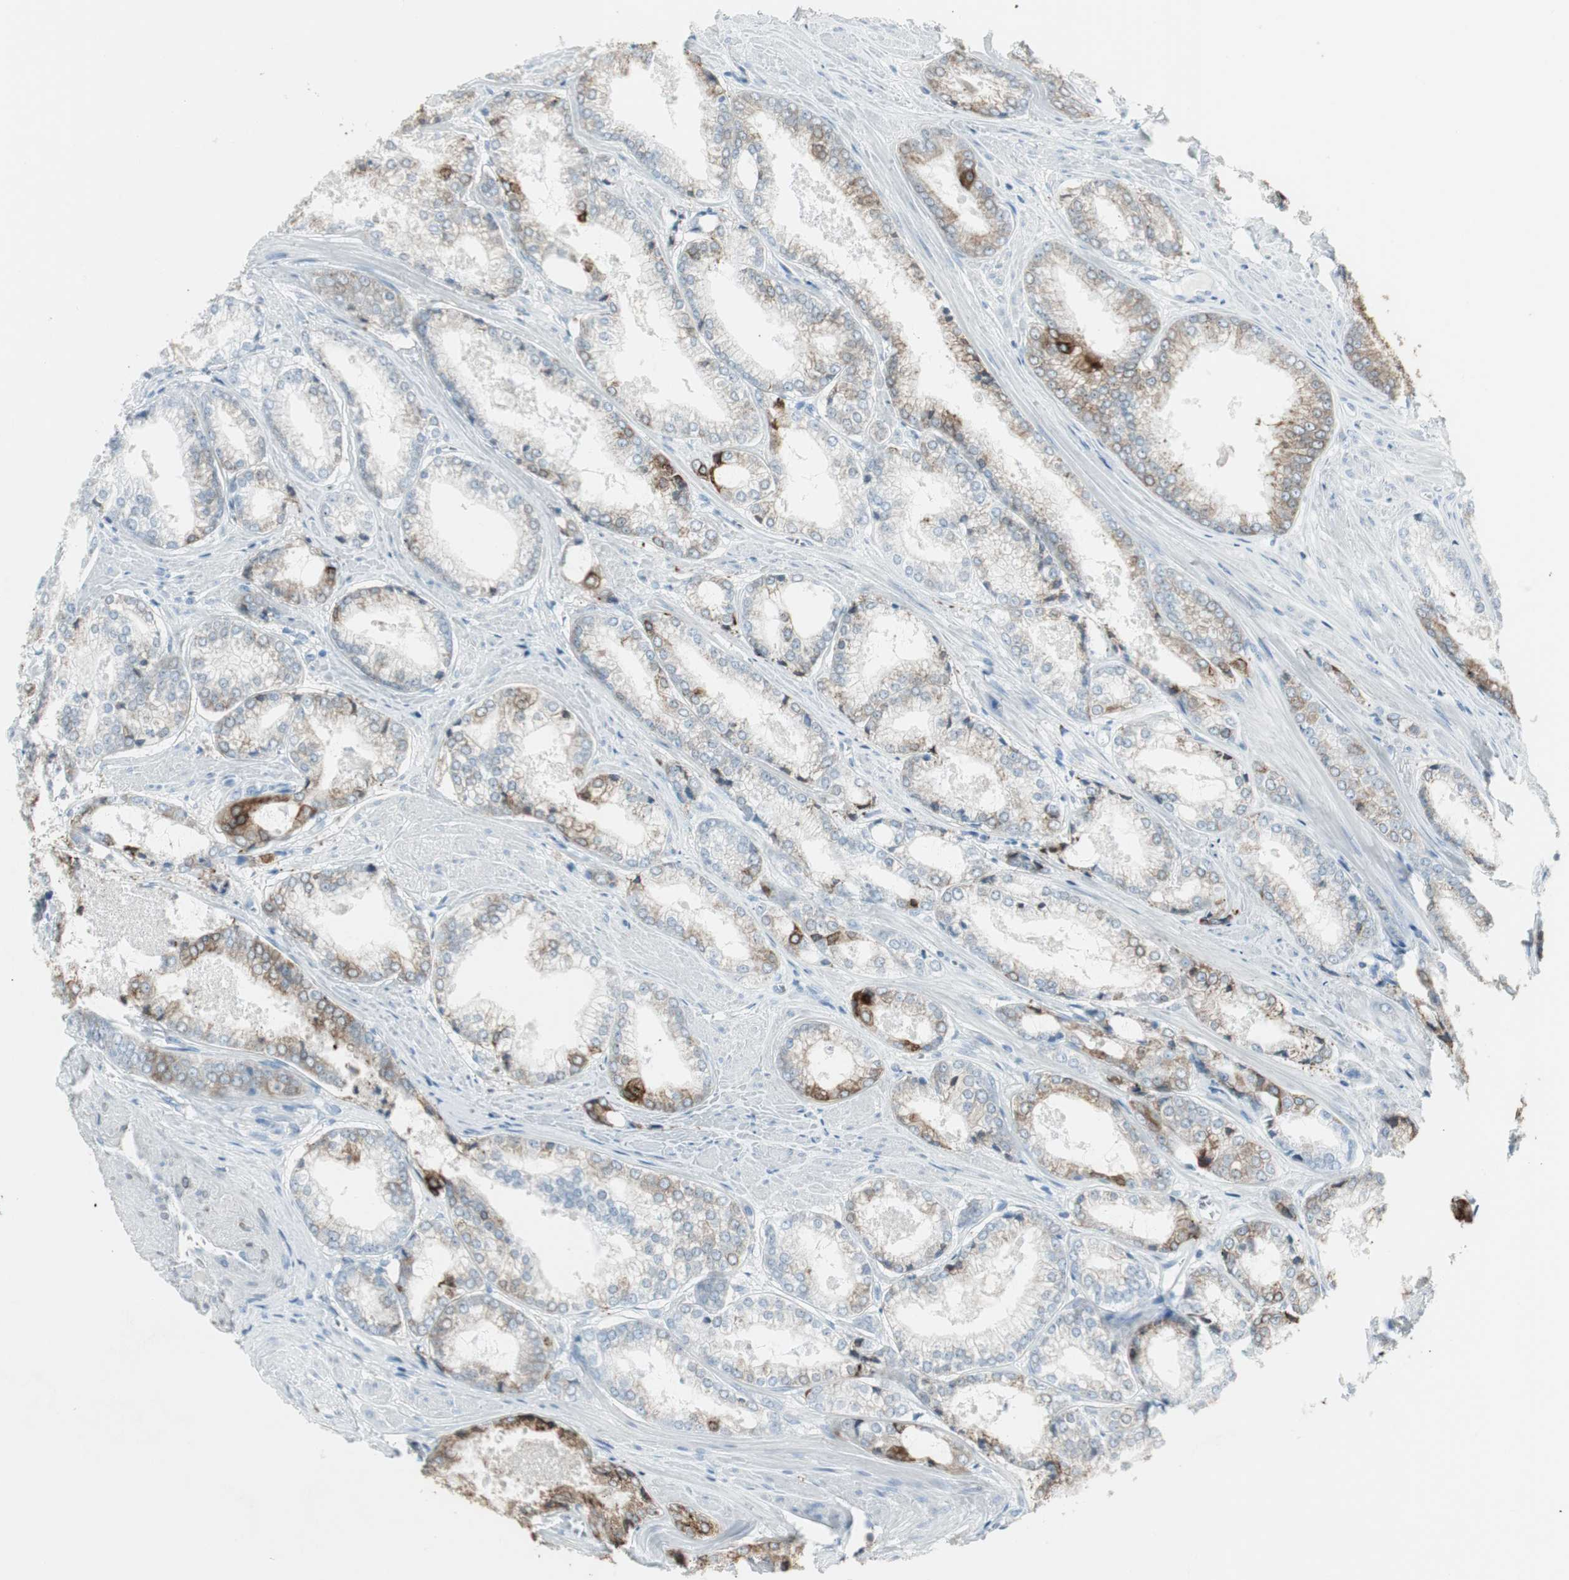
{"staining": {"intensity": "moderate", "quantity": "<25%", "location": "cytoplasmic/membranous"}, "tissue": "prostate cancer", "cell_type": "Tumor cells", "image_type": "cancer", "snomed": [{"axis": "morphology", "description": "Adenocarcinoma, Low grade"}, {"axis": "topography", "description": "Prostate"}], "caption": "A histopathology image showing moderate cytoplasmic/membranous positivity in about <25% of tumor cells in prostate cancer, as visualized by brown immunohistochemical staining.", "gene": "AGR2", "patient": {"sex": "male", "age": 64}}